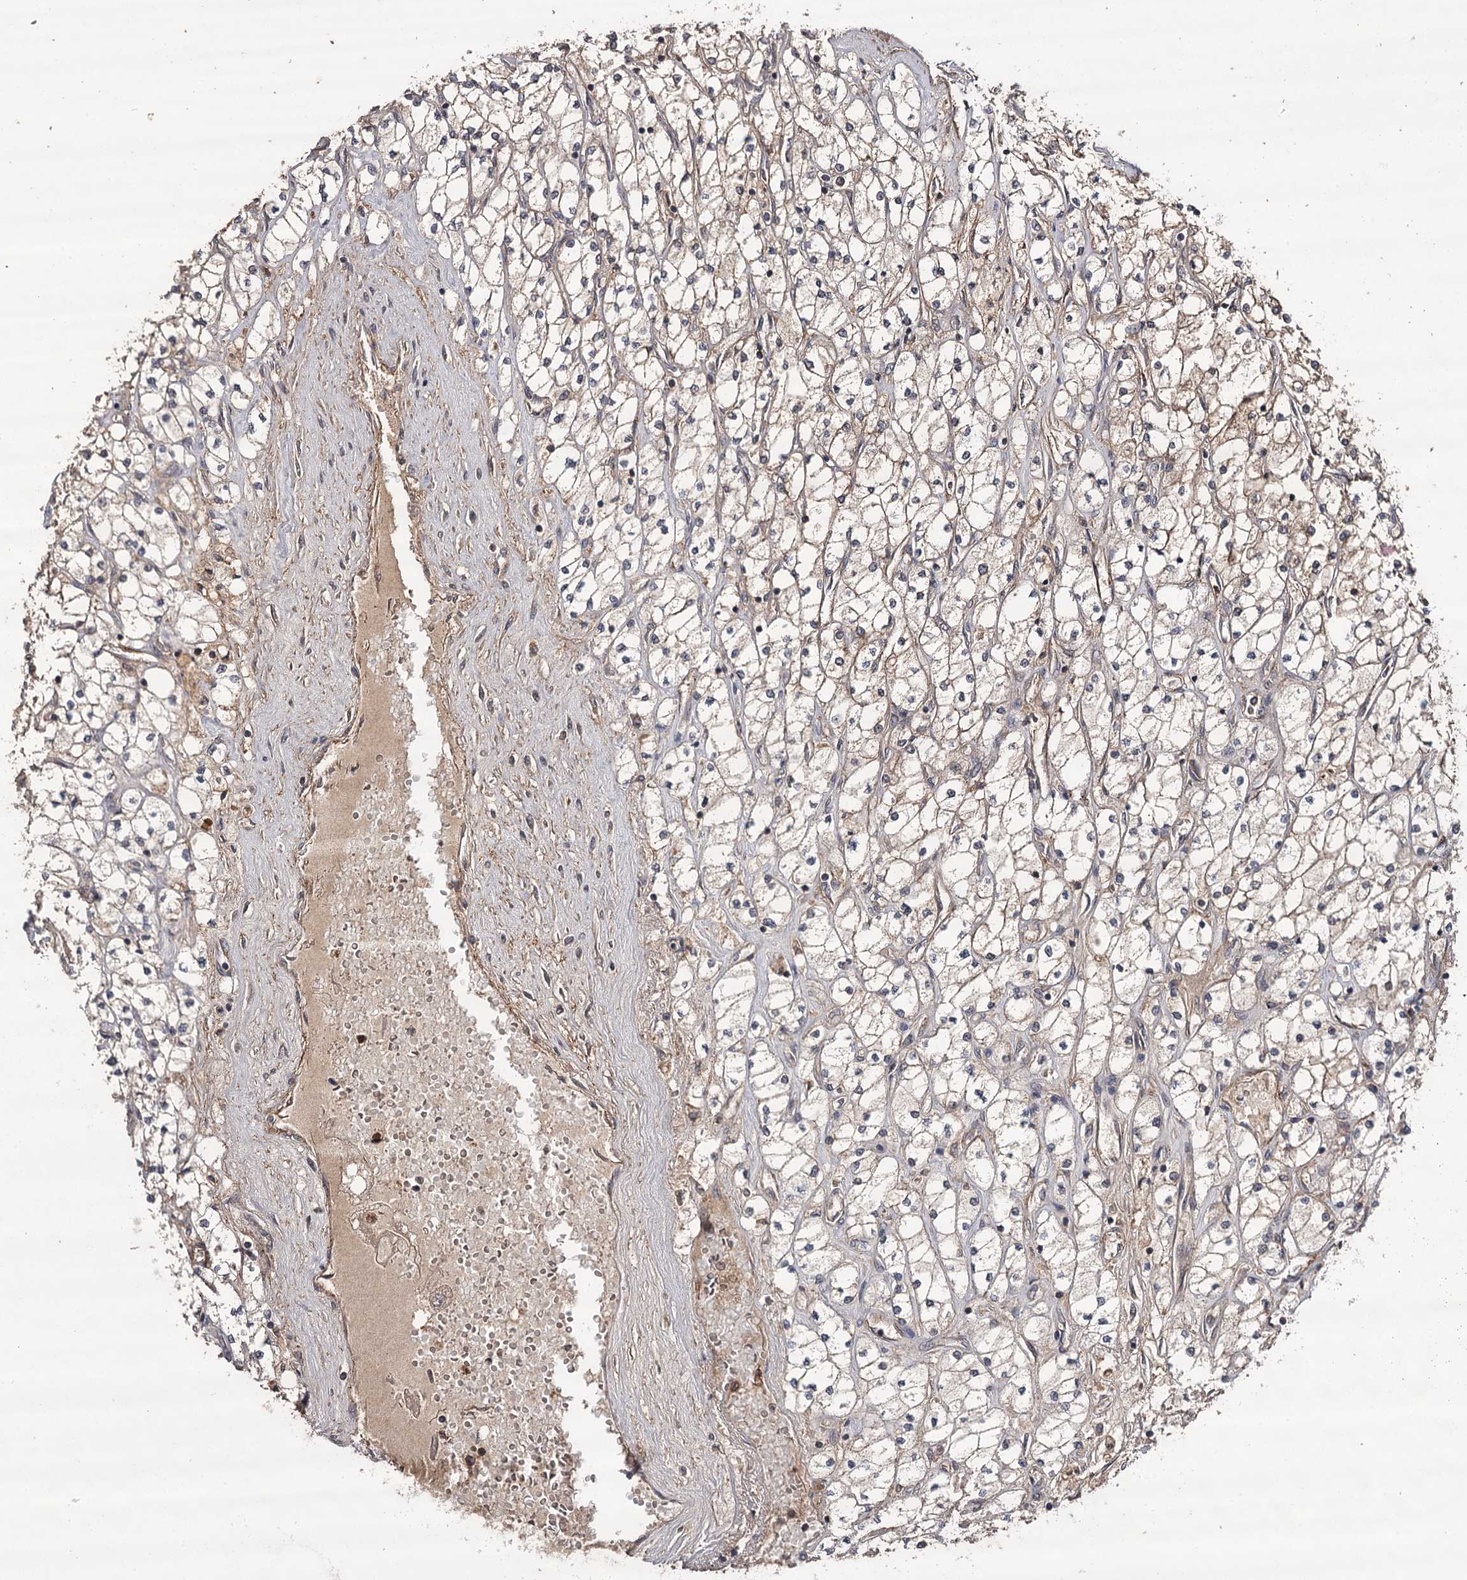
{"staining": {"intensity": "weak", "quantity": "25%-75%", "location": "cytoplasmic/membranous"}, "tissue": "renal cancer", "cell_type": "Tumor cells", "image_type": "cancer", "snomed": [{"axis": "morphology", "description": "Adenocarcinoma, NOS"}, {"axis": "topography", "description": "Kidney"}], "caption": "Immunohistochemical staining of human renal adenocarcinoma demonstrates weak cytoplasmic/membranous protein staining in approximately 25%-75% of tumor cells.", "gene": "TTC12", "patient": {"sex": "male", "age": 80}}